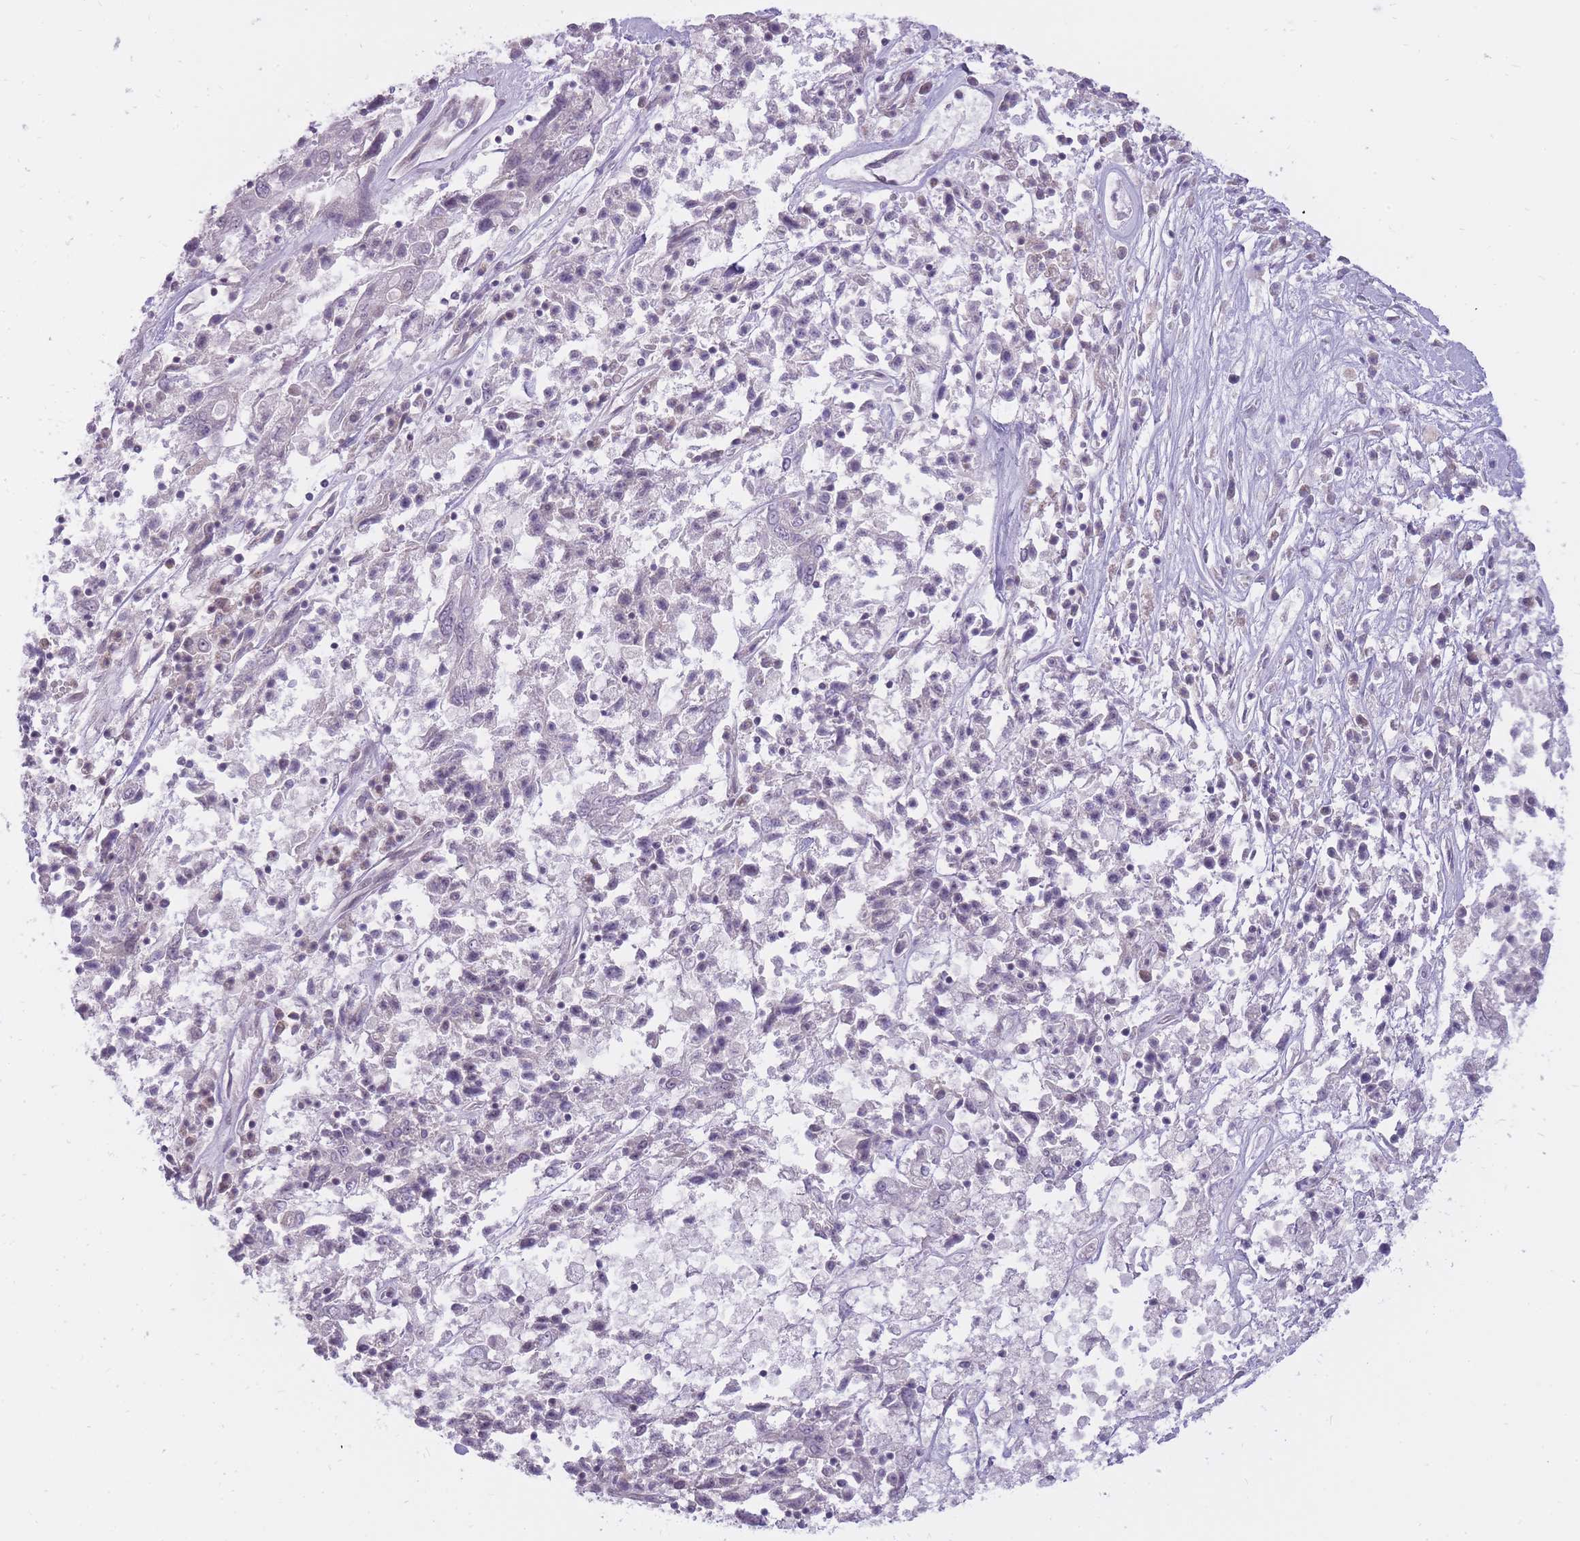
{"staining": {"intensity": "negative", "quantity": "none", "location": "none"}, "tissue": "ovarian cancer", "cell_type": "Tumor cells", "image_type": "cancer", "snomed": [{"axis": "morphology", "description": "Carcinoma, endometroid"}, {"axis": "topography", "description": "Ovary"}], "caption": "An image of ovarian cancer stained for a protein exhibits no brown staining in tumor cells. Brightfield microscopy of immunohistochemistry (IHC) stained with DAB (3,3'-diaminobenzidine) (brown) and hematoxylin (blue), captured at high magnification.", "gene": "POMZP3", "patient": {"sex": "female", "age": 62}}